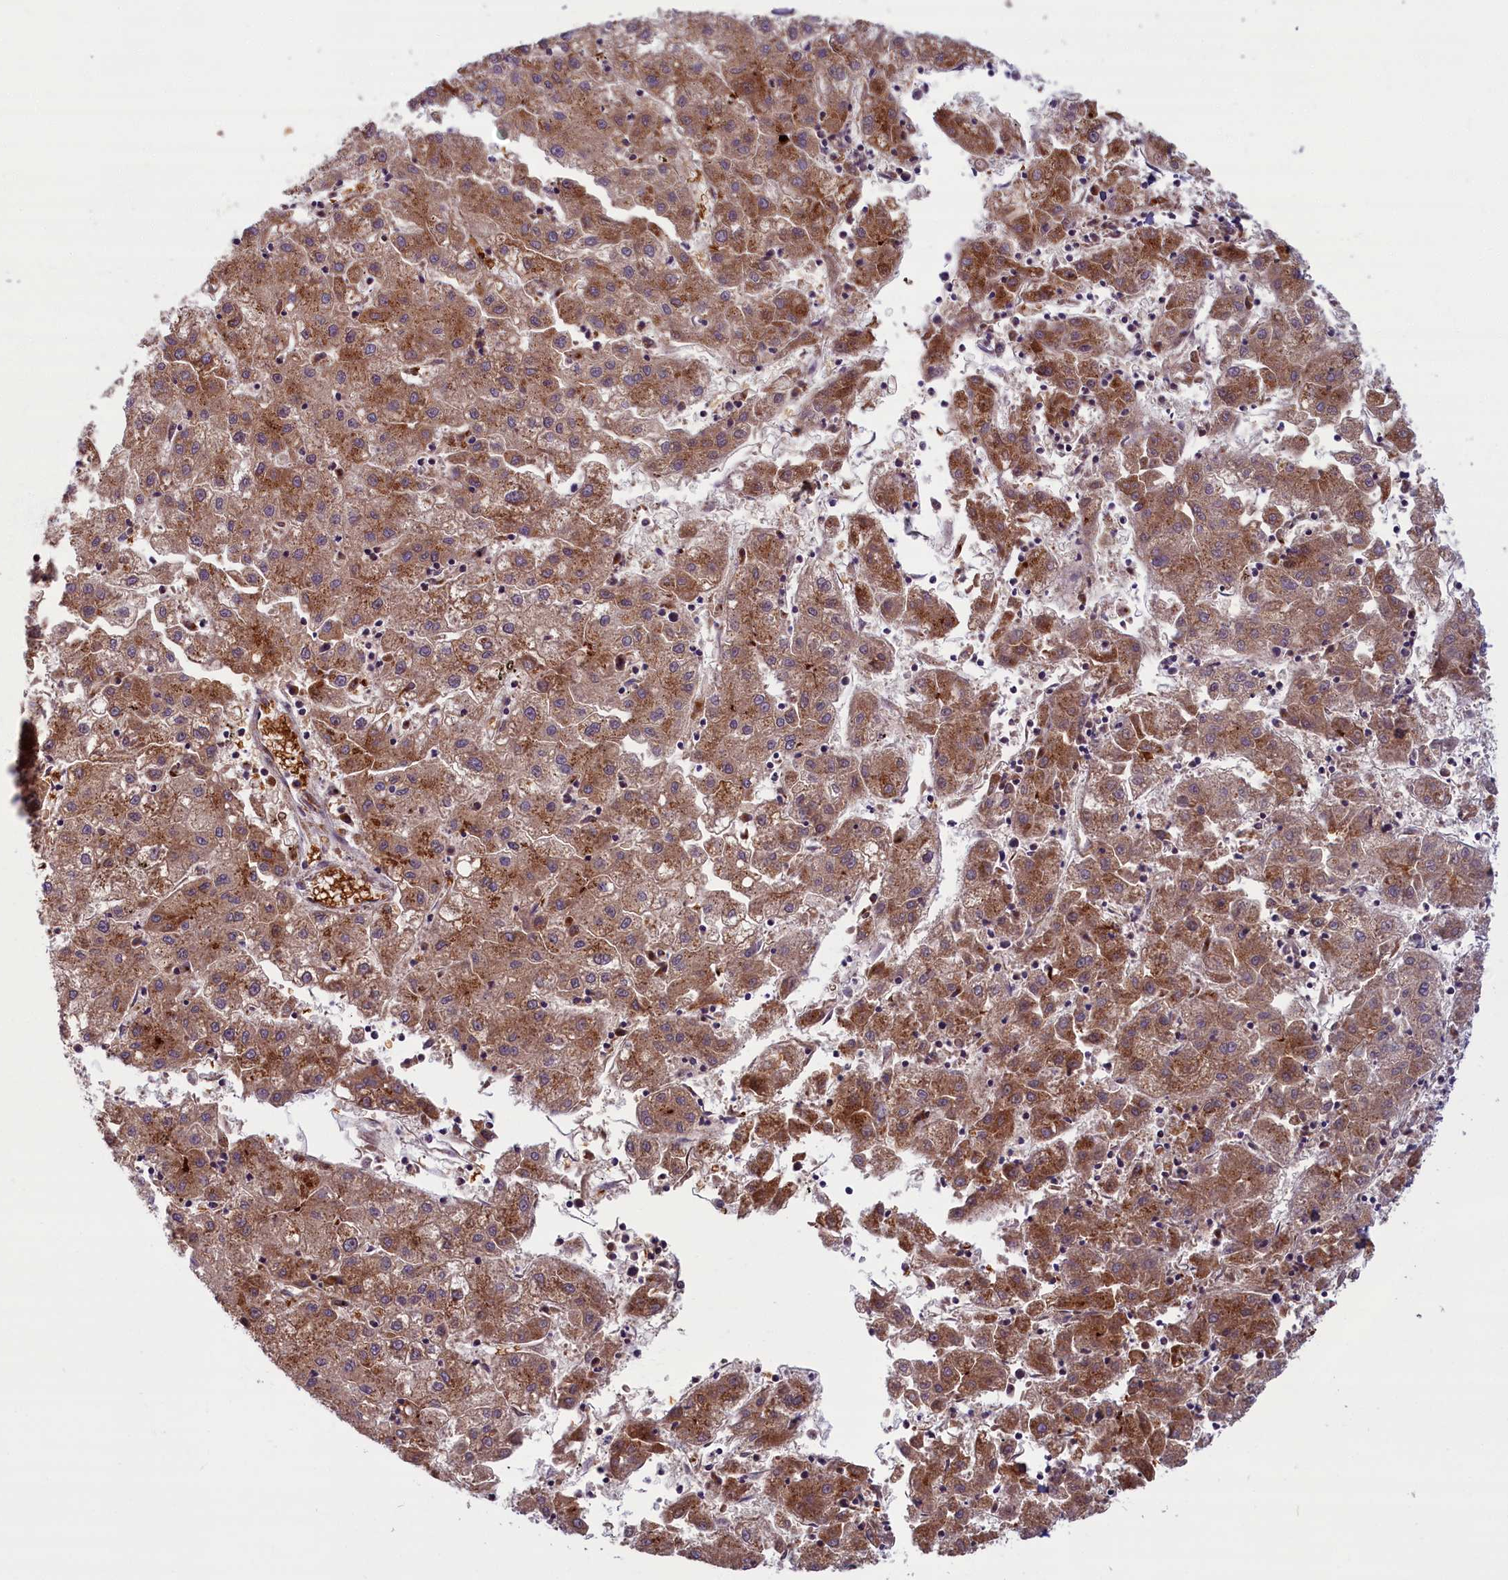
{"staining": {"intensity": "strong", "quantity": ">75%", "location": "cytoplasmic/membranous"}, "tissue": "liver cancer", "cell_type": "Tumor cells", "image_type": "cancer", "snomed": [{"axis": "morphology", "description": "Carcinoma, Hepatocellular, NOS"}, {"axis": "topography", "description": "Liver"}], "caption": "This micrograph reveals immunohistochemistry (IHC) staining of human liver hepatocellular carcinoma, with high strong cytoplasmic/membranous positivity in approximately >75% of tumor cells.", "gene": "BLVRB", "patient": {"sex": "male", "age": 72}}